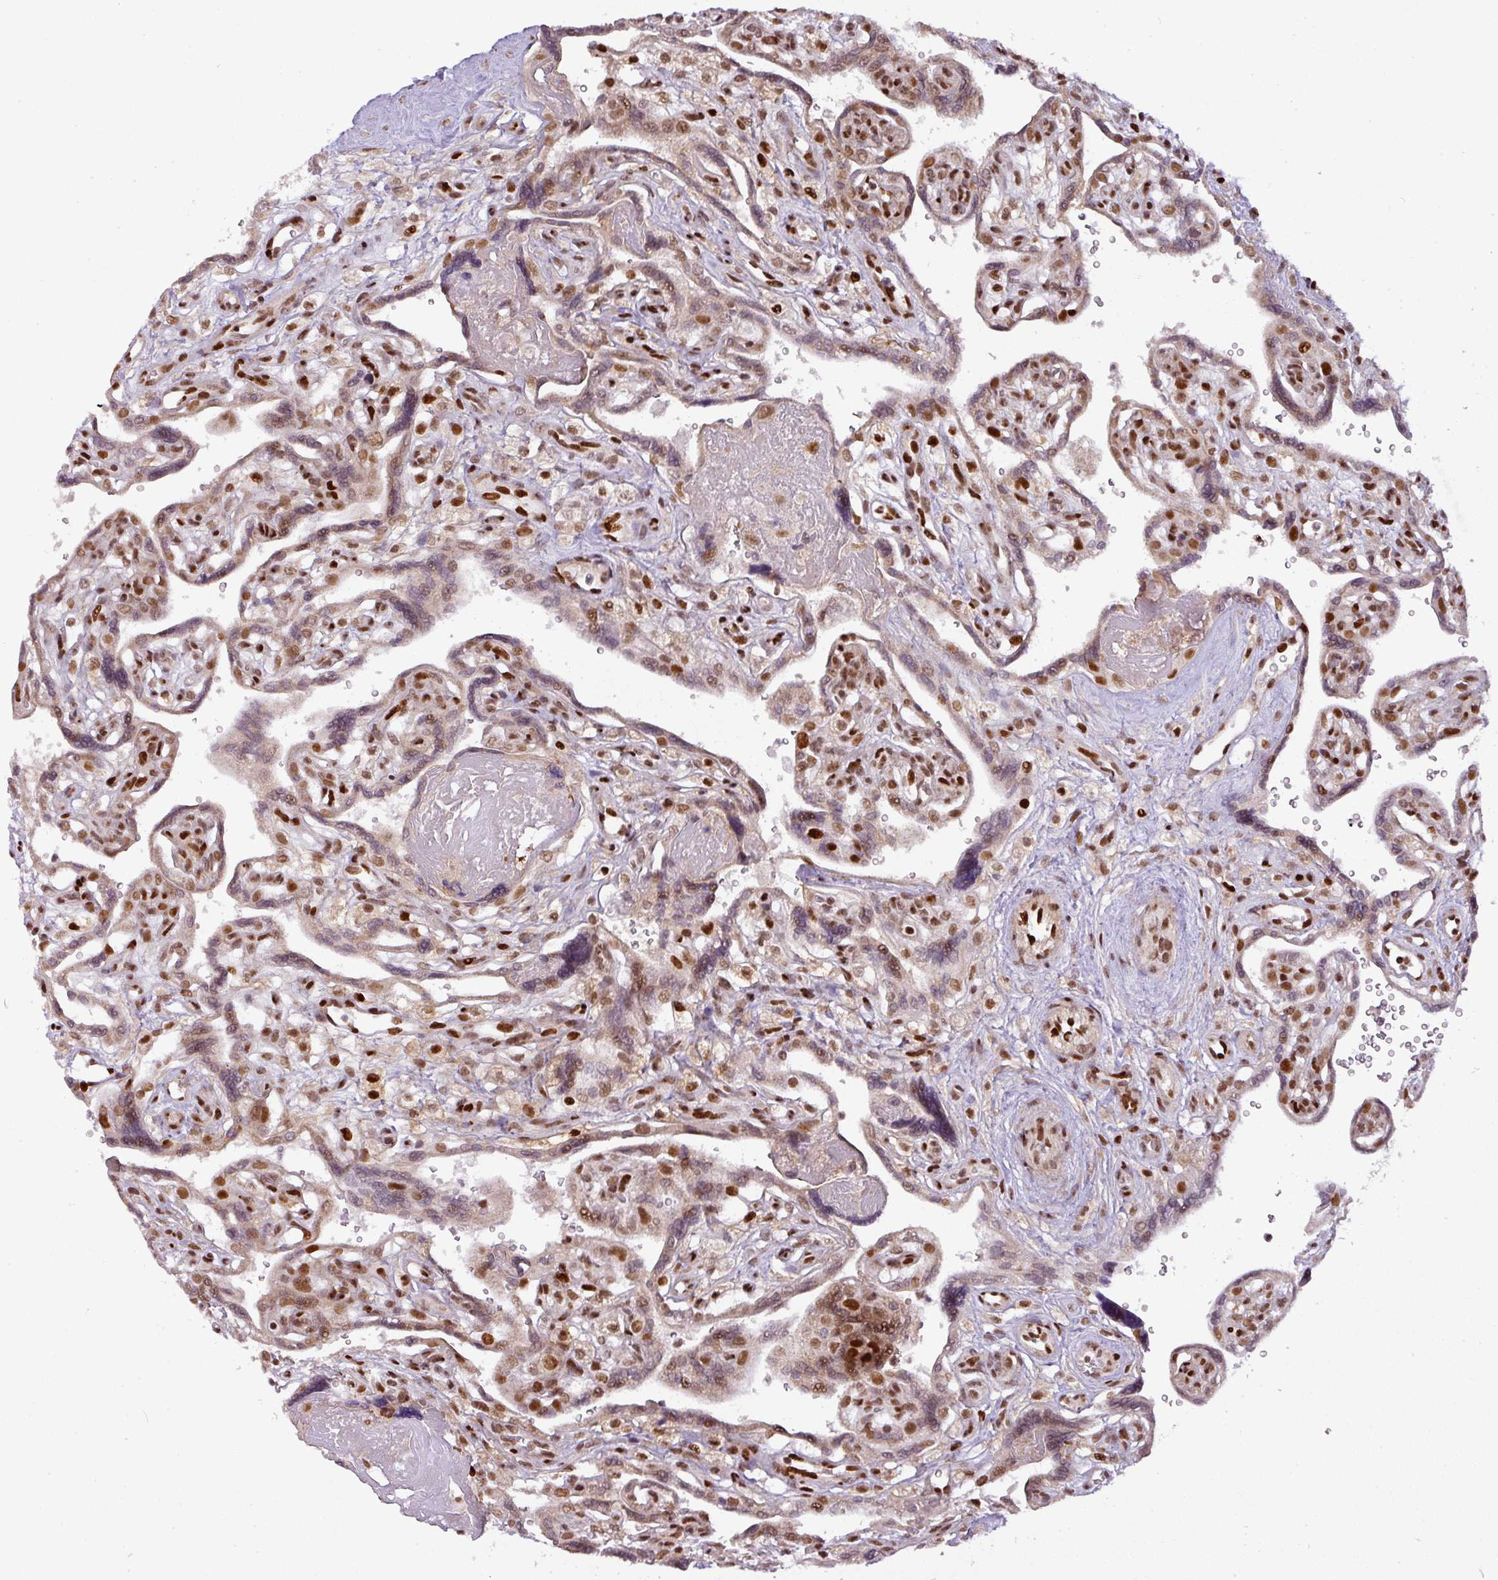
{"staining": {"intensity": "strong", "quantity": ">75%", "location": "cytoplasmic/membranous"}, "tissue": "placenta", "cell_type": "Decidual cells", "image_type": "normal", "snomed": [{"axis": "morphology", "description": "Normal tissue, NOS"}, {"axis": "topography", "description": "Placenta"}], "caption": "Immunohistochemistry staining of benign placenta, which exhibits high levels of strong cytoplasmic/membranous staining in about >75% of decidual cells indicating strong cytoplasmic/membranous protein positivity. The staining was performed using DAB (3,3'-diaminobenzidine) (brown) for protein detection and nuclei were counterstained in hematoxylin (blue).", "gene": "MYSM1", "patient": {"sex": "female", "age": 39}}